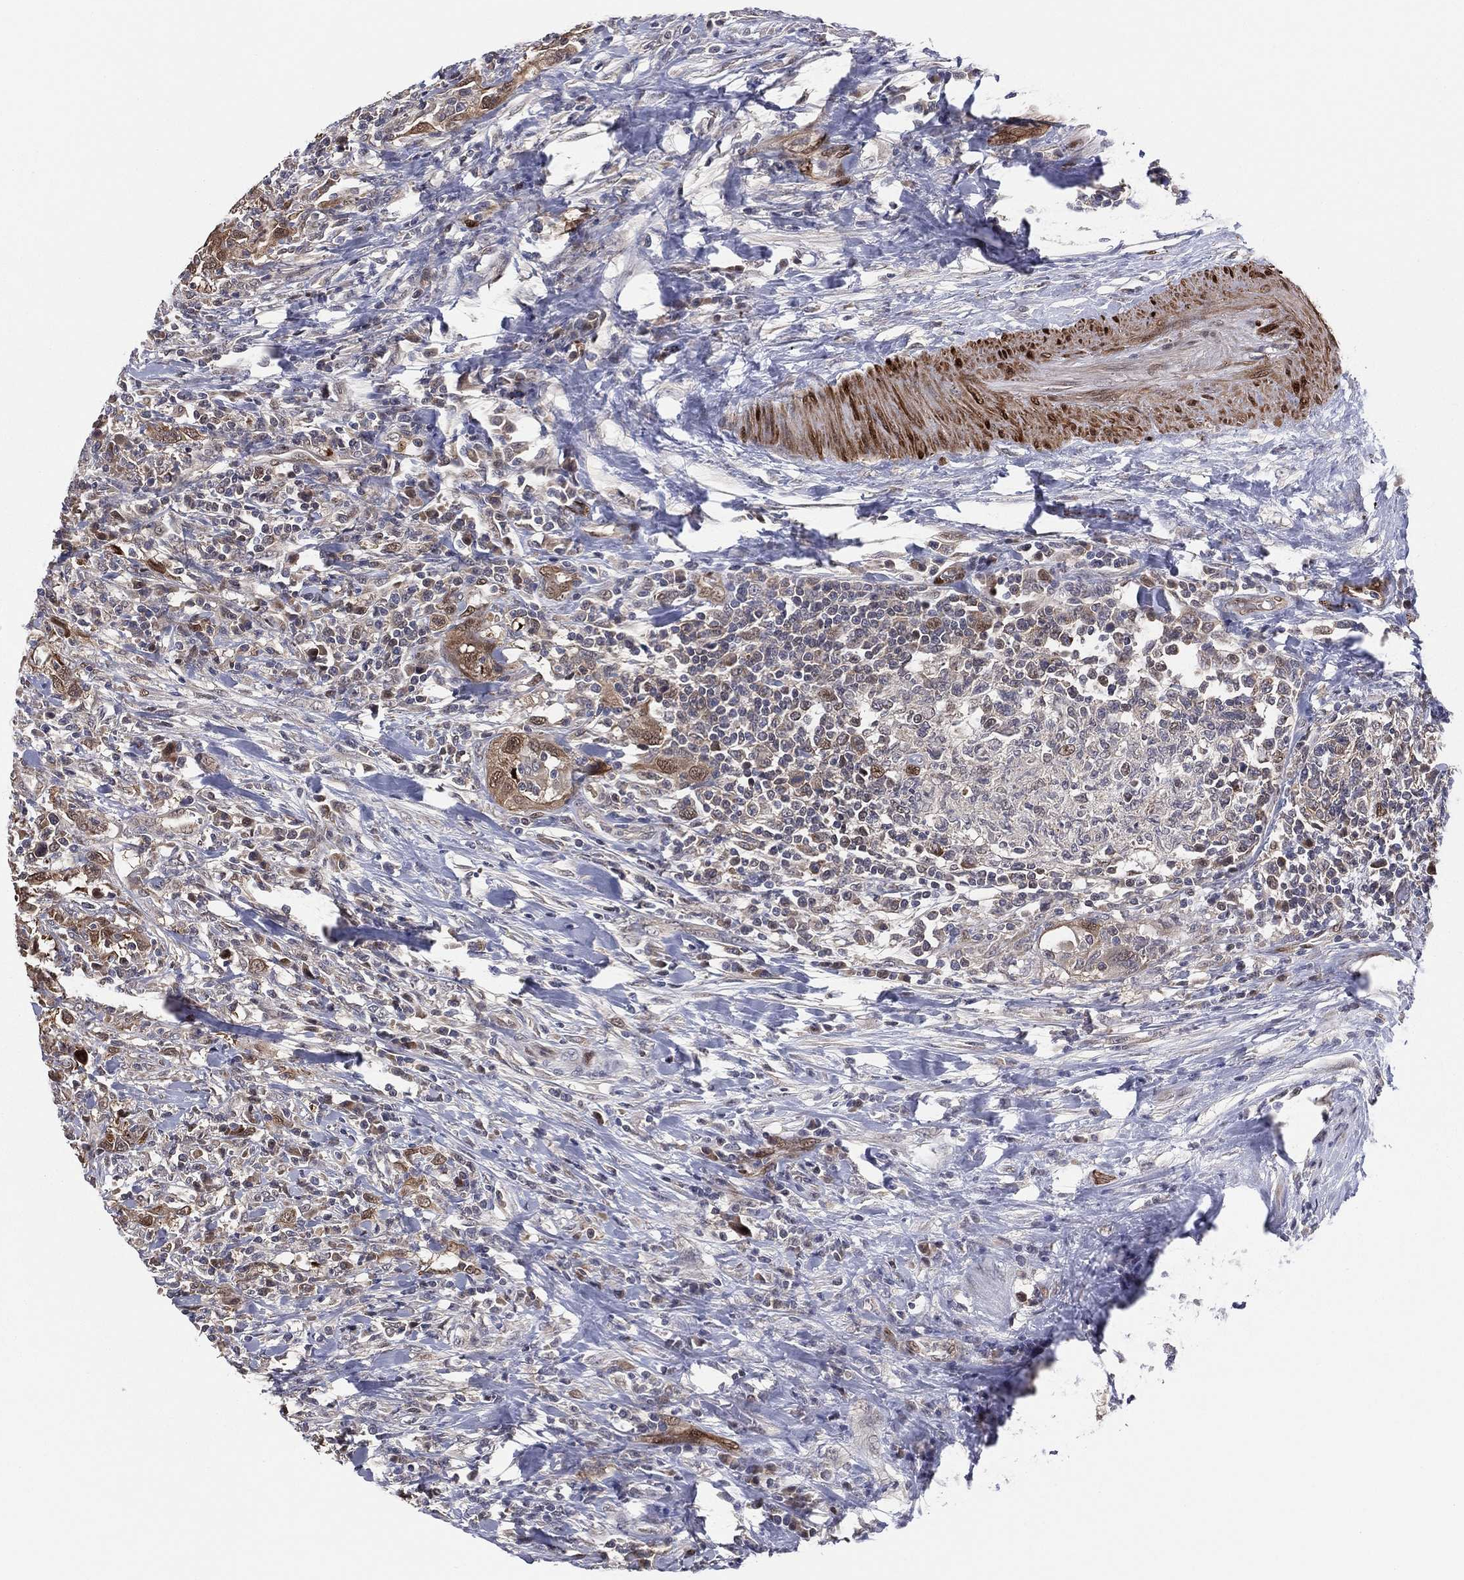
{"staining": {"intensity": "strong", "quantity": "25%-75%", "location": "cytoplasmic/membranous,nuclear"}, "tissue": "urothelial cancer", "cell_type": "Tumor cells", "image_type": "cancer", "snomed": [{"axis": "morphology", "description": "Urothelial carcinoma, NOS"}, {"axis": "morphology", "description": "Urothelial carcinoma, High grade"}, {"axis": "topography", "description": "Urinary bladder"}], "caption": "A high-resolution micrograph shows immunohistochemistry staining of transitional cell carcinoma, which shows strong cytoplasmic/membranous and nuclear staining in about 25%-75% of tumor cells.", "gene": "SNCG", "patient": {"sex": "female", "age": 64}}